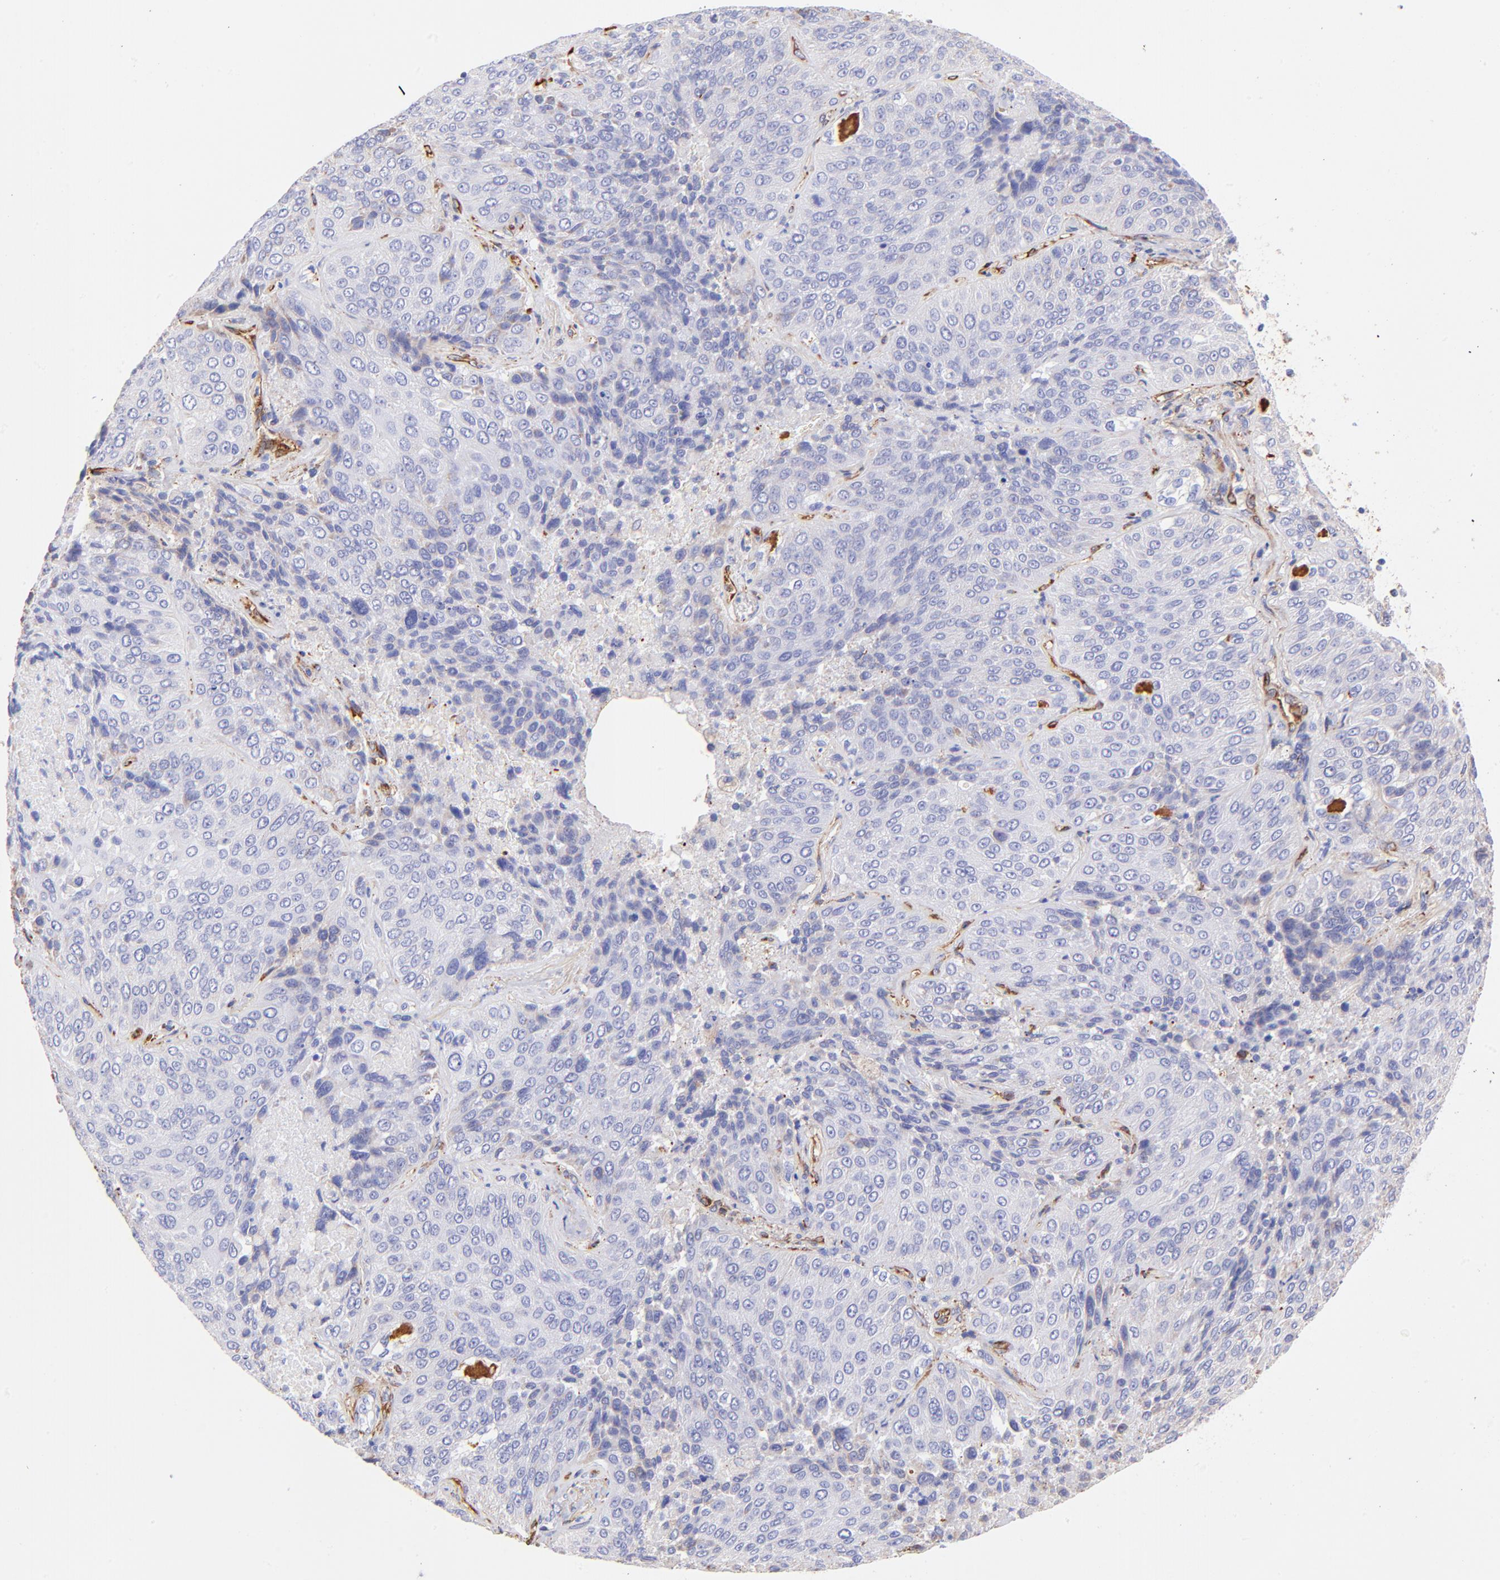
{"staining": {"intensity": "negative", "quantity": "none", "location": "none"}, "tissue": "lung cancer", "cell_type": "Tumor cells", "image_type": "cancer", "snomed": [{"axis": "morphology", "description": "Squamous cell carcinoma, NOS"}, {"axis": "topography", "description": "Lung"}], "caption": "The histopathology image displays no staining of tumor cells in lung squamous cell carcinoma. (DAB (3,3'-diaminobenzidine) IHC, high magnification).", "gene": "SPARC", "patient": {"sex": "male", "age": 54}}